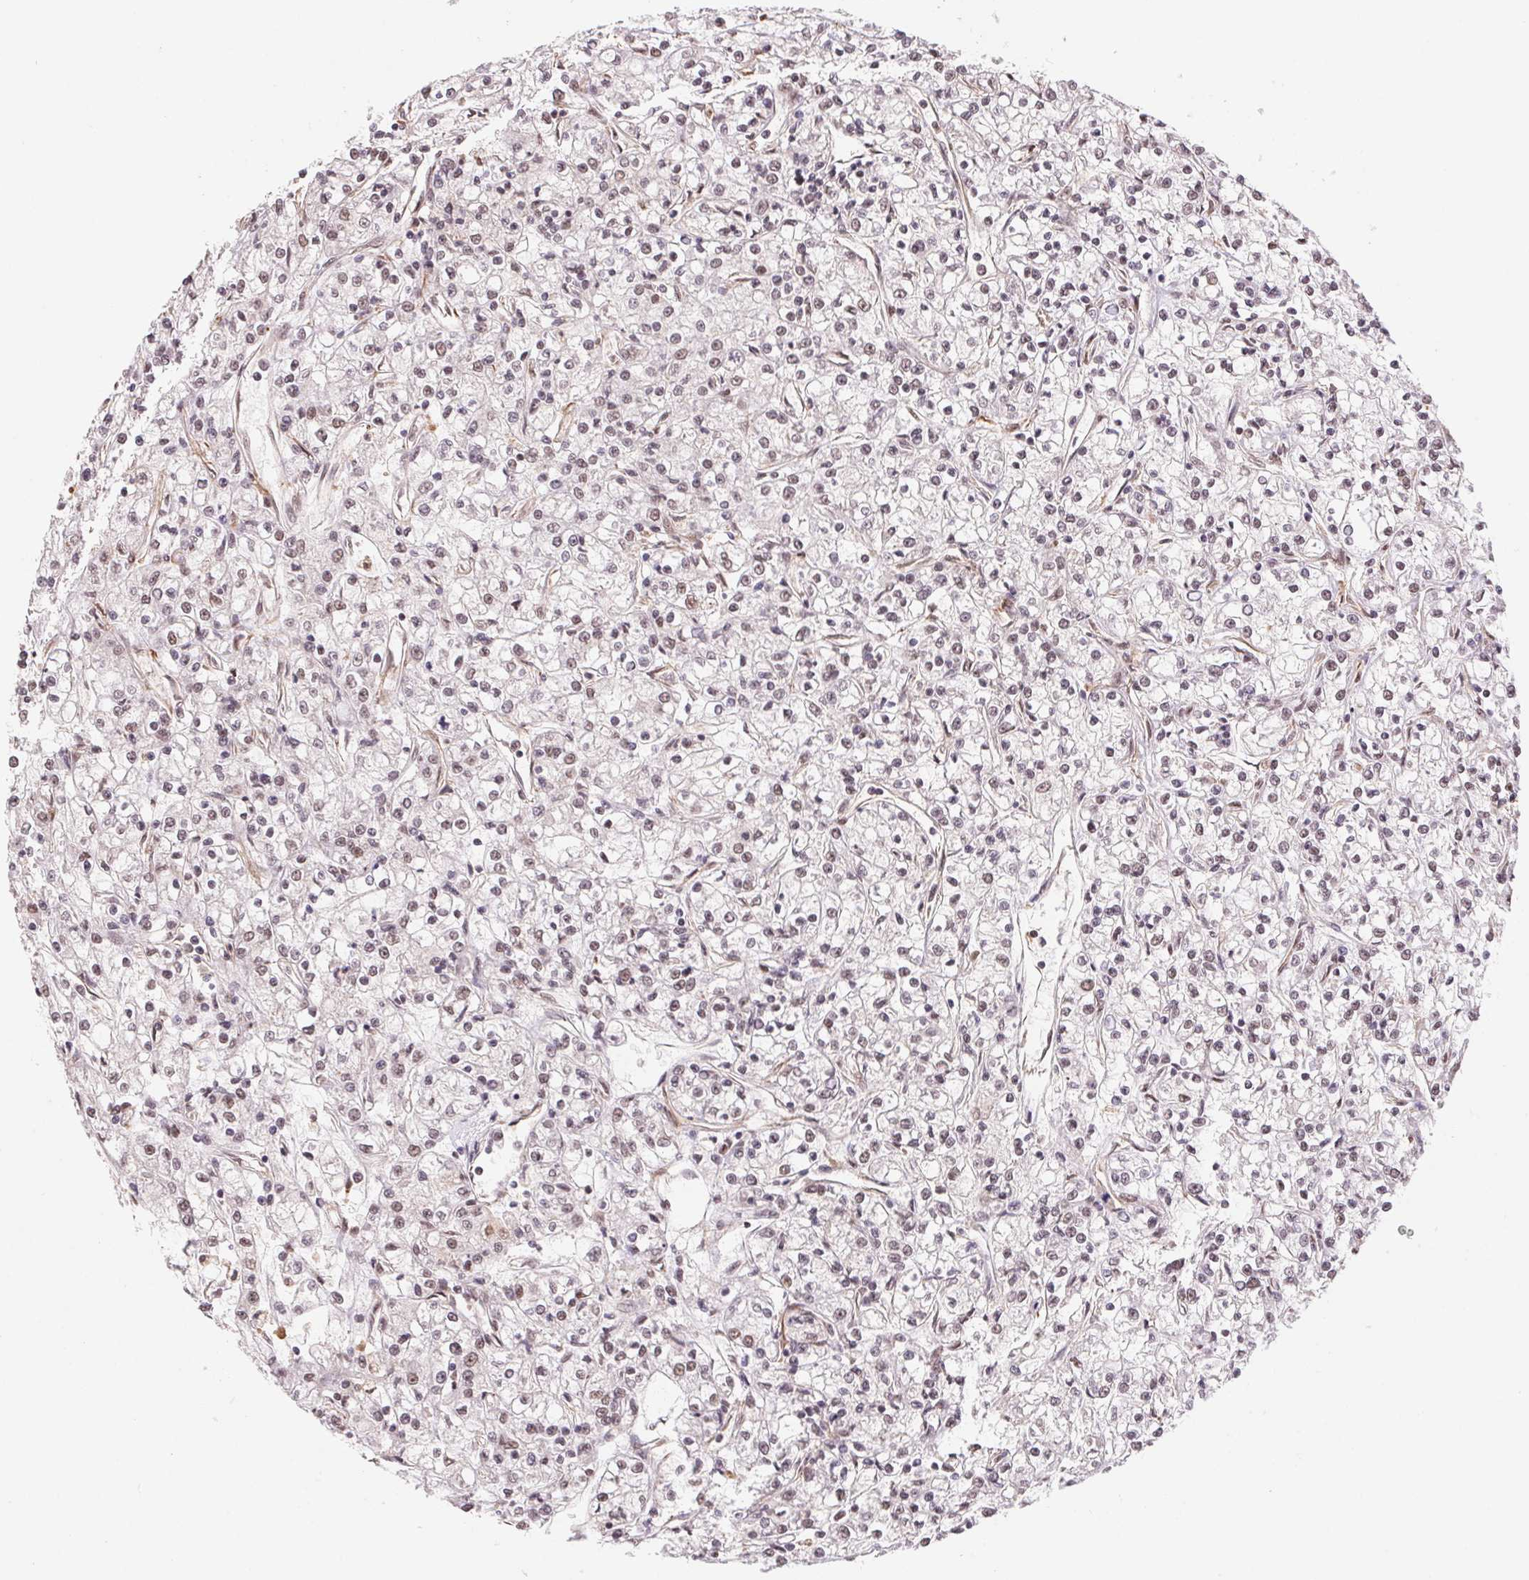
{"staining": {"intensity": "weak", "quantity": "<25%", "location": "nuclear"}, "tissue": "renal cancer", "cell_type": "Tumor cells", "image_type": "cancer", "snomed": [{"axis": "morphology", "description": "Adenocarcinoma, NOS"}, {"axis": "topography", "description": "Kidney"}], "caption": "There is no significant staining in tumor cells of adenocarcinoma (renal). The staining is performed using DAB (3,3'-diaminobenzidine) brown chromogen with nuclei counter-stained in using hematoxylin.", "gene": "SNRPG", "patient": {"sex": "female", "age": 59}}